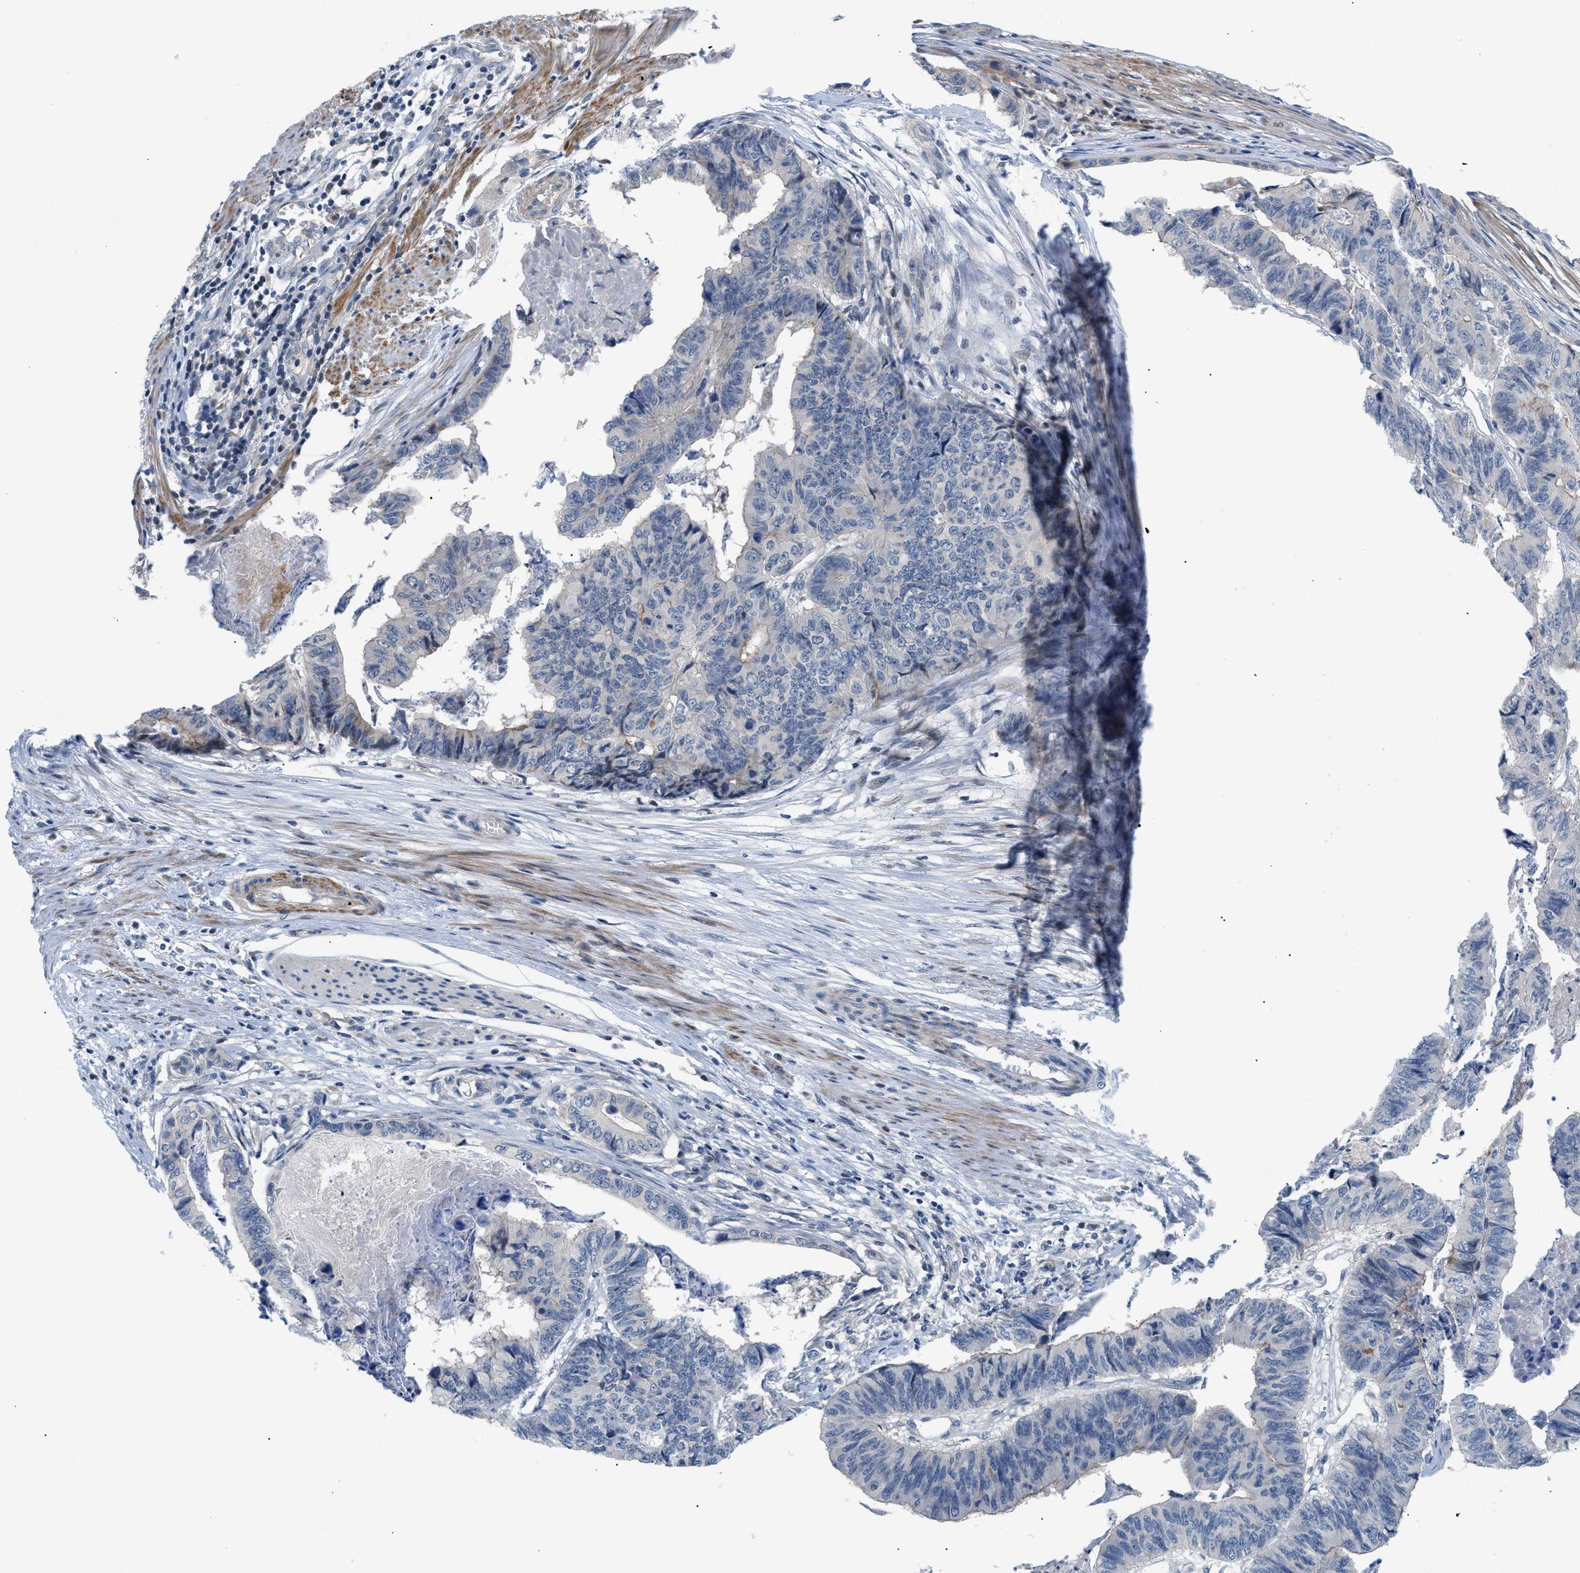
{"staining": {"intensity": "negative", "quantity": "none", "location": "none"}, "tissue": "stomach cancer", "cell_type": "Tumor cells", "image_type": "cancer", "snomed": [{"axis": "morphology", "description": "Adenocarcinoma, NOS"}, {"axis": "topography", "description": "Stomach, lower"}], "caption": "Stomach cancer (adenocarcinoma) stained for a protein using immunohistochemistry (IHC) demonstrates no staining tumor cells.", "gene": "FDCSP", "patient": {"sex": "male", "age": 77}}